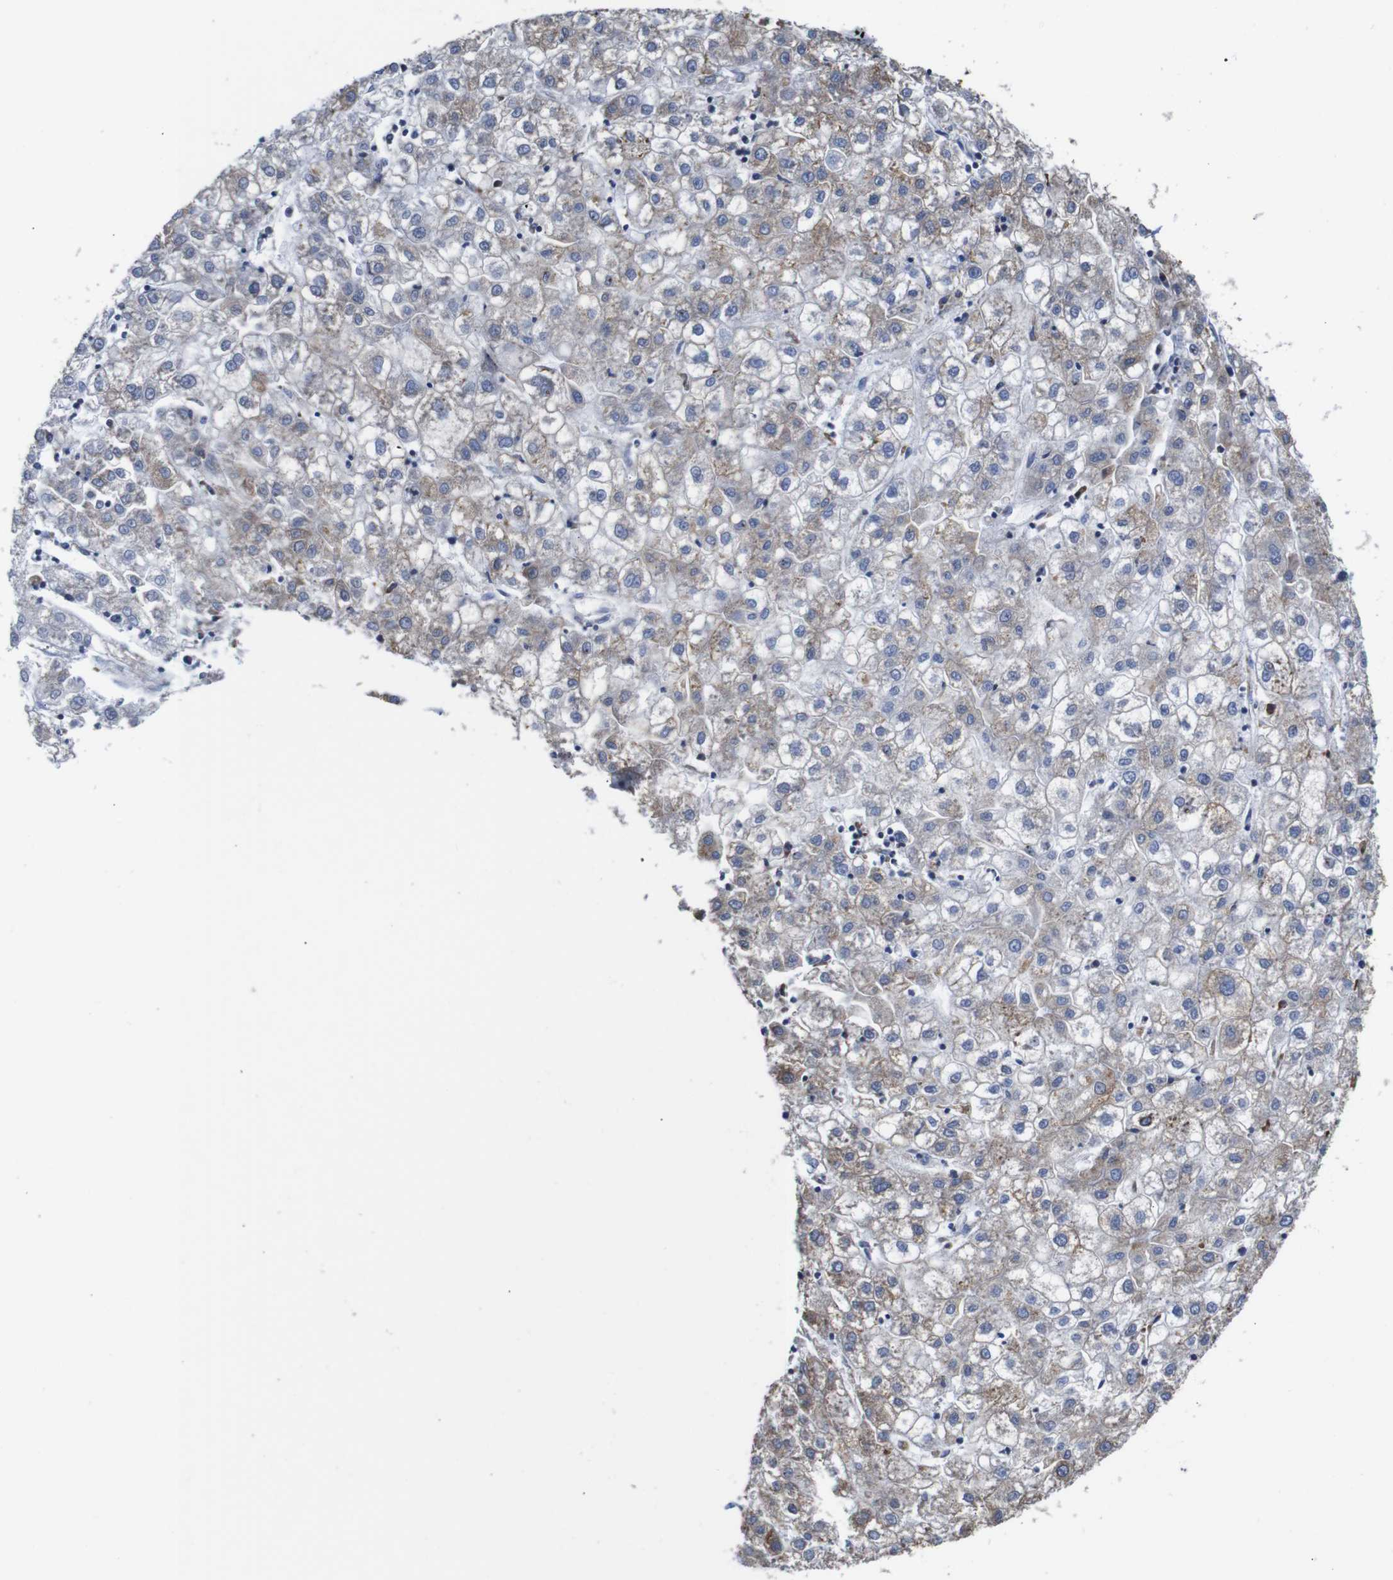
{"staining": {"intensity": "weak", "quantity": "25%-75%", "location": "cytoplasmic/membranous"}, "tissue": "liver cancer", "cell_type": "Tumor cells", "image_type": "cancer", "snomed": [{"axis": "morphology", "description": "Carcinoma, Hepatocellular, NOS"}, {"axis": "topography", "description": "Liver"}], "caption": "Protein analysis of hepatocellular carcinoma (liver) tissue shows weak cytoplasmic/membranous positivity in approximately 25%-75% of tumor cells. The staining was performed using DAB to visualize the protein expression in brown, while the nuclei were stained in blue with hematoxylin (Magnification: 20x).", "gene": "PPIB", "patient": {"sex": "male", "age": 72}}